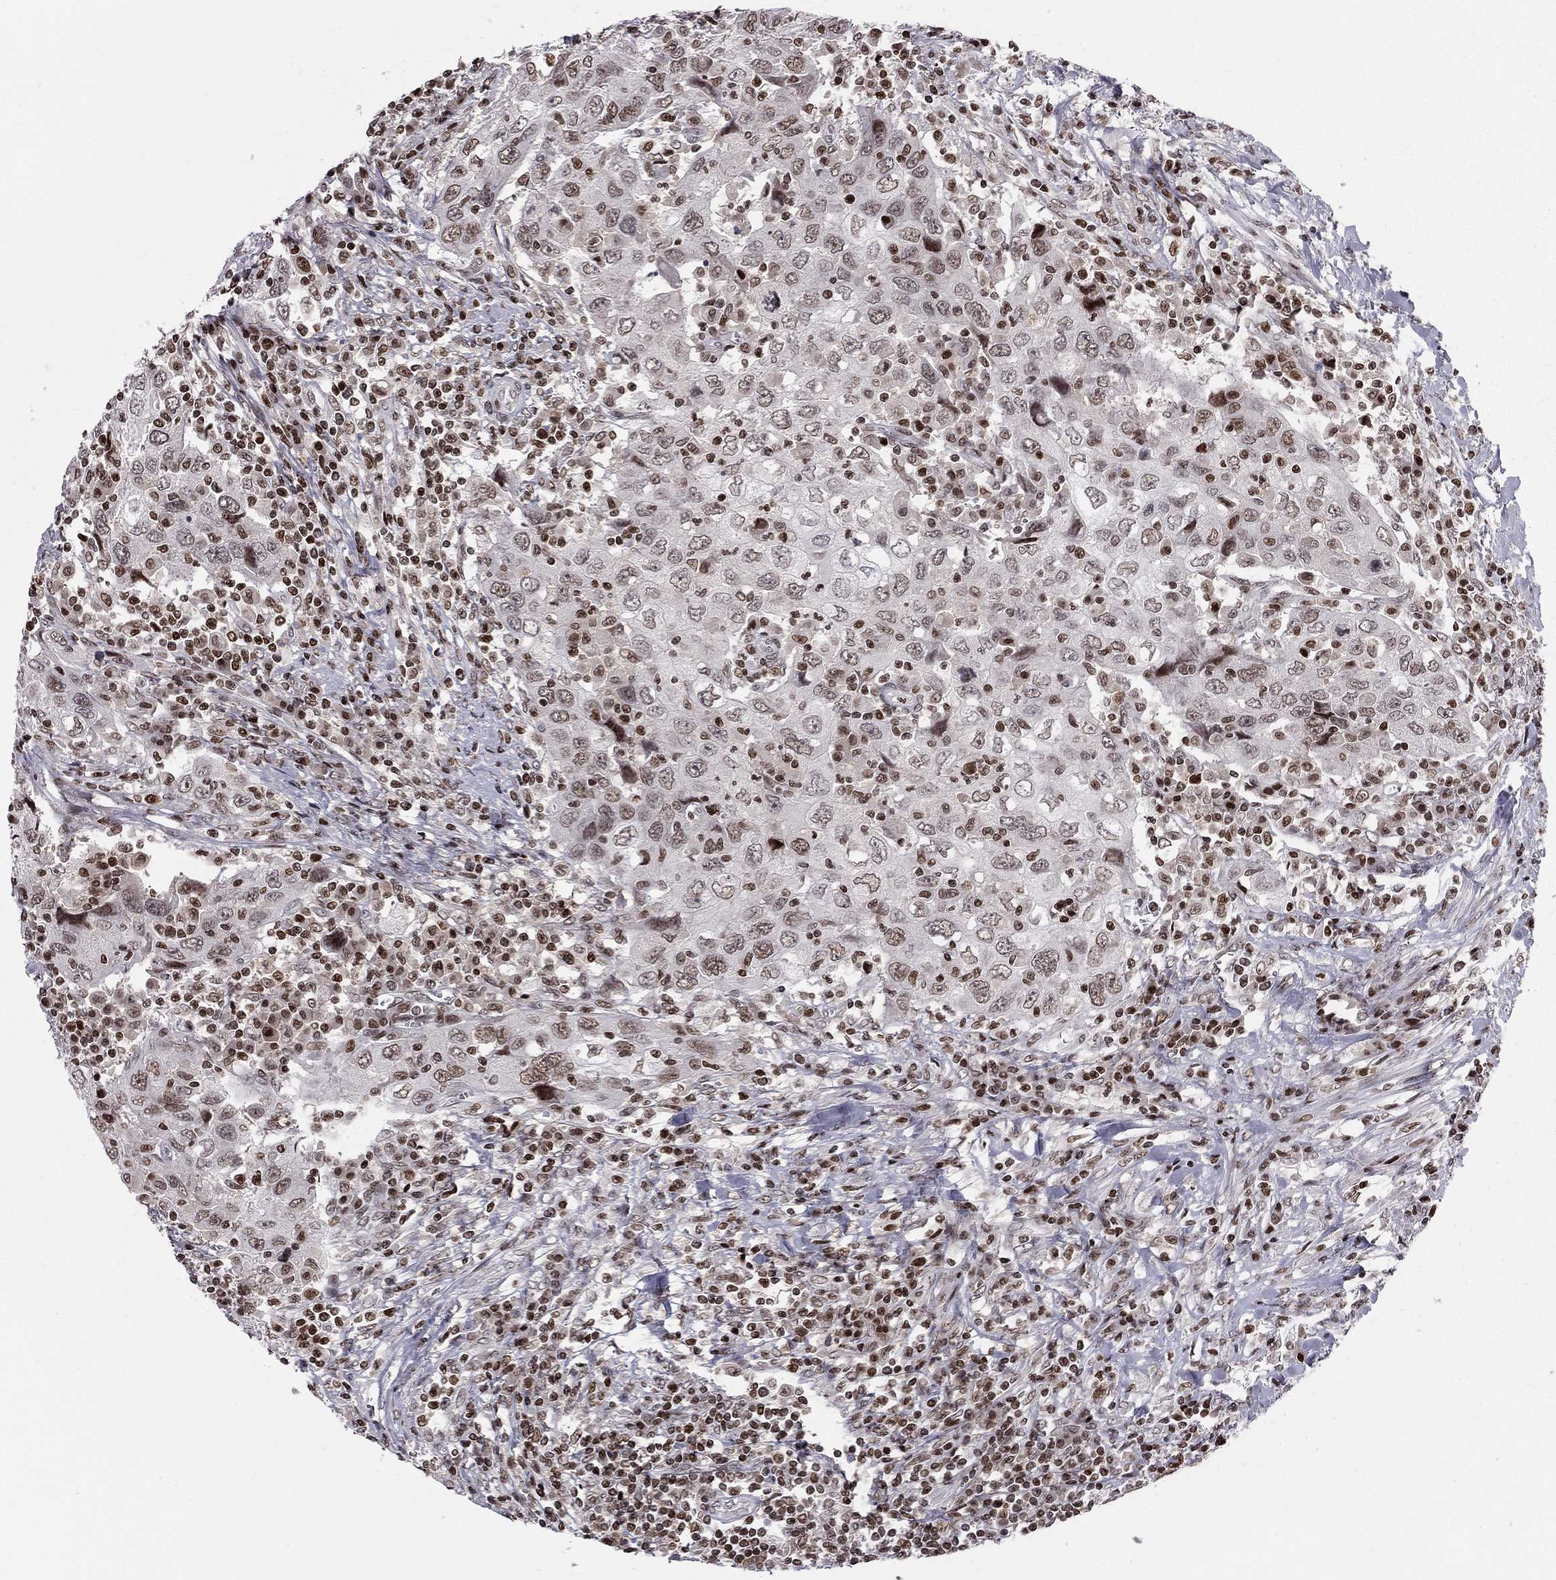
{"staining": {"intensity": "moderate", "quantity": "25%-75%", "location": "nuclear"}, "tissue": "urothelial cancer", "cell_type": "Tumor cells", "image_type": "cancer", "snomed": [{"axis": "morphology", "description": "Urothelial carcinoma, High grade"}, {"axis": "topography", "description": "Urinary bladder"}], "caption": "Urothelial carcinoma (high-grade) stained with DAB (3,3'-diaminobenzidine) IHC displays medium levels of moderate nuclear expression in about 25%-75% of tumor cells. (brown staining indicates protein expression, while blue staining denotes nuclei).", "gene": "RNASEH2C", "patient": {"sex": "male", "age": 76}}